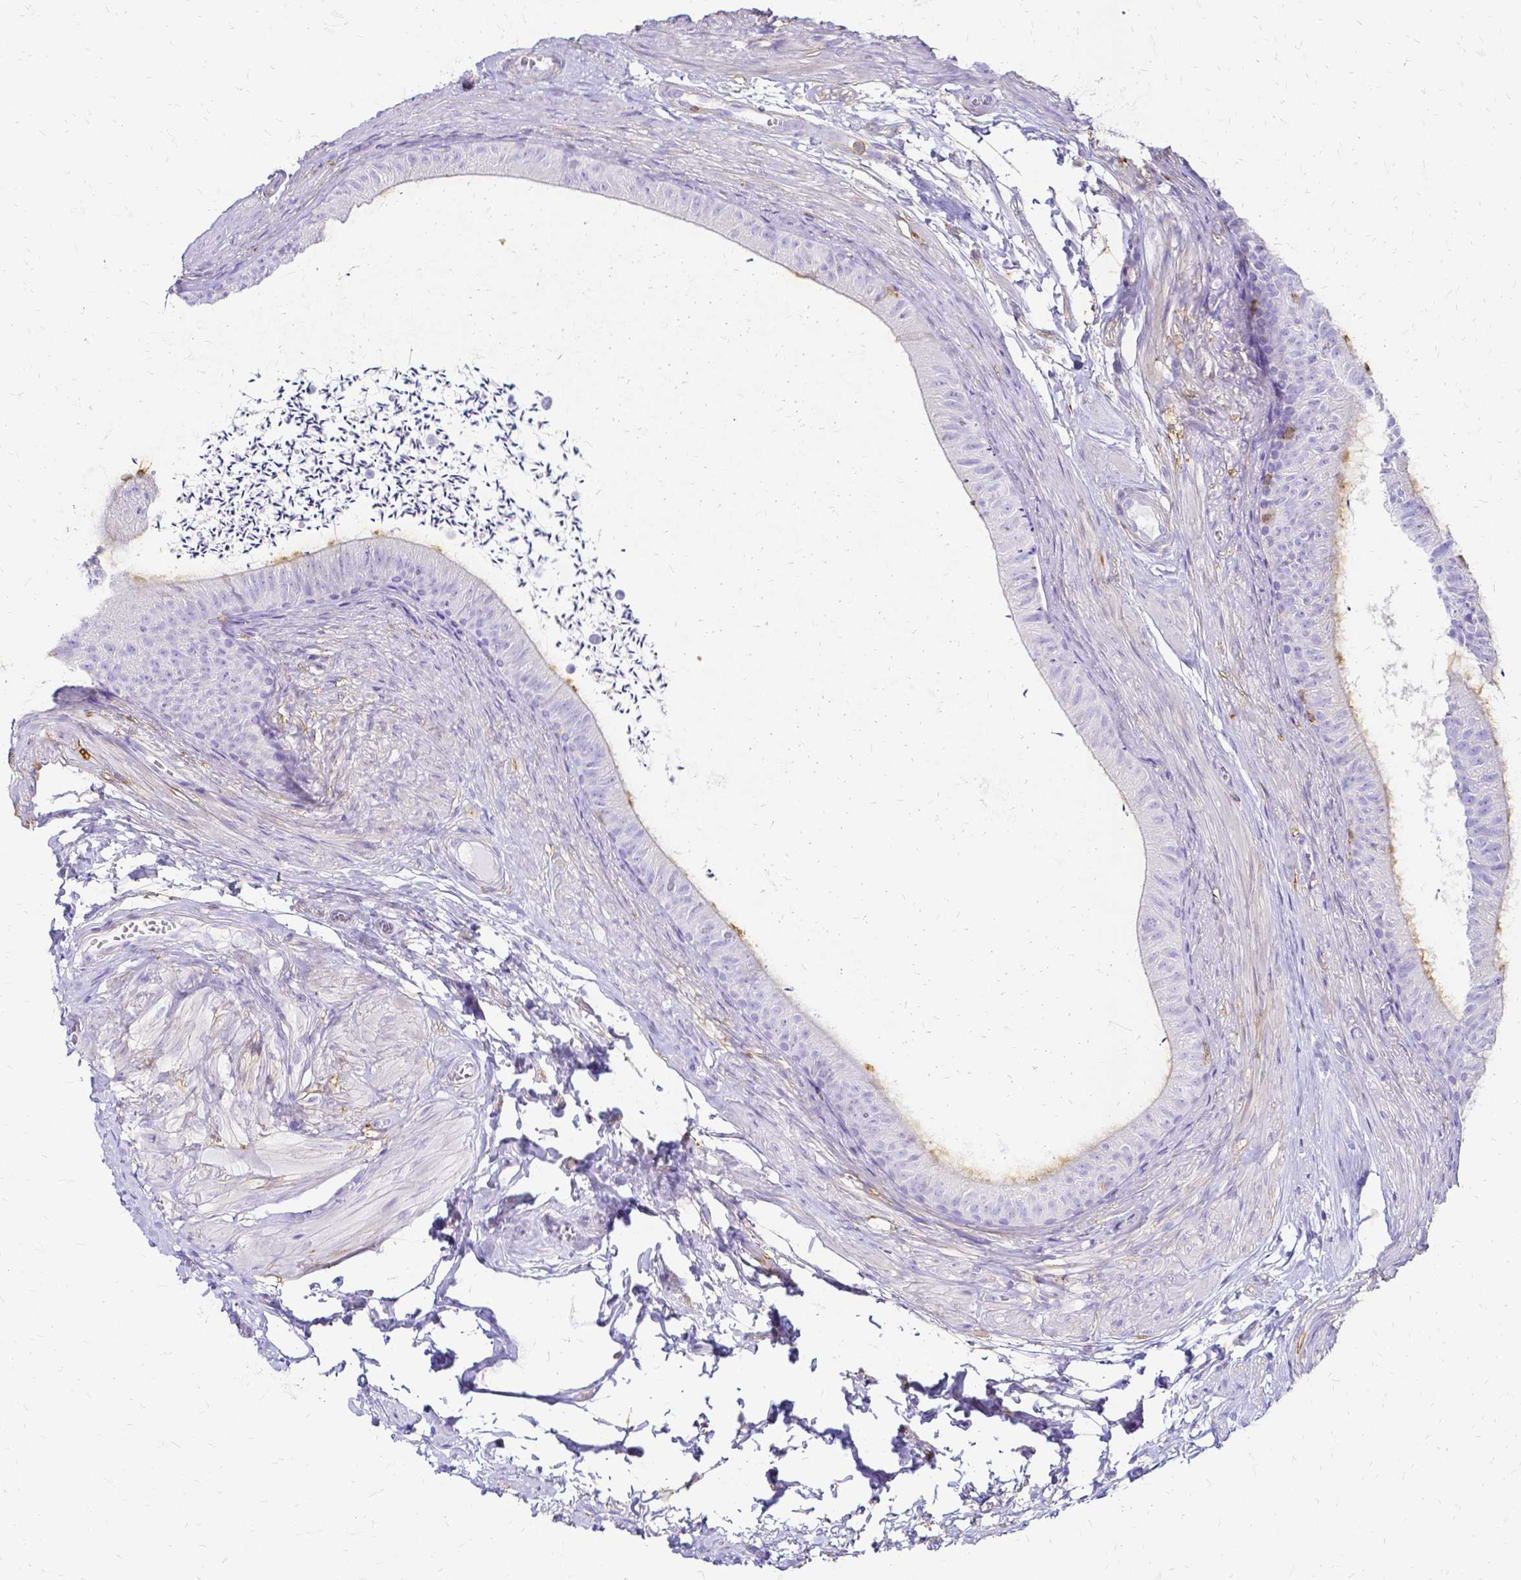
{"staining": {"intensity": "weak", "quantity": "<25%", "location": "cytoplasmic/membranous"}, "tissue": "epididymis", "cell_type": "Glandular cells", "image_type": "normal", "snomed": [{"axis": "morphology", "description": "Normal tissue, NOS"}, {"axis": "topography", "description": "Epididymis, spermatic cord, NOS"}, {"axis": "topography", "description": "Epididymis"}, {"axis": "topography", "description": "Peripheral nerve tissue"}], "caption": "Glandular cells are negative for protein expression in unremarkable human epididymis. (DAB immunohistochemistry (IHC) with hematoxylin counter stain).", "gene": "HSPA12A", "patient": {"sex": "male", "age": 29}}